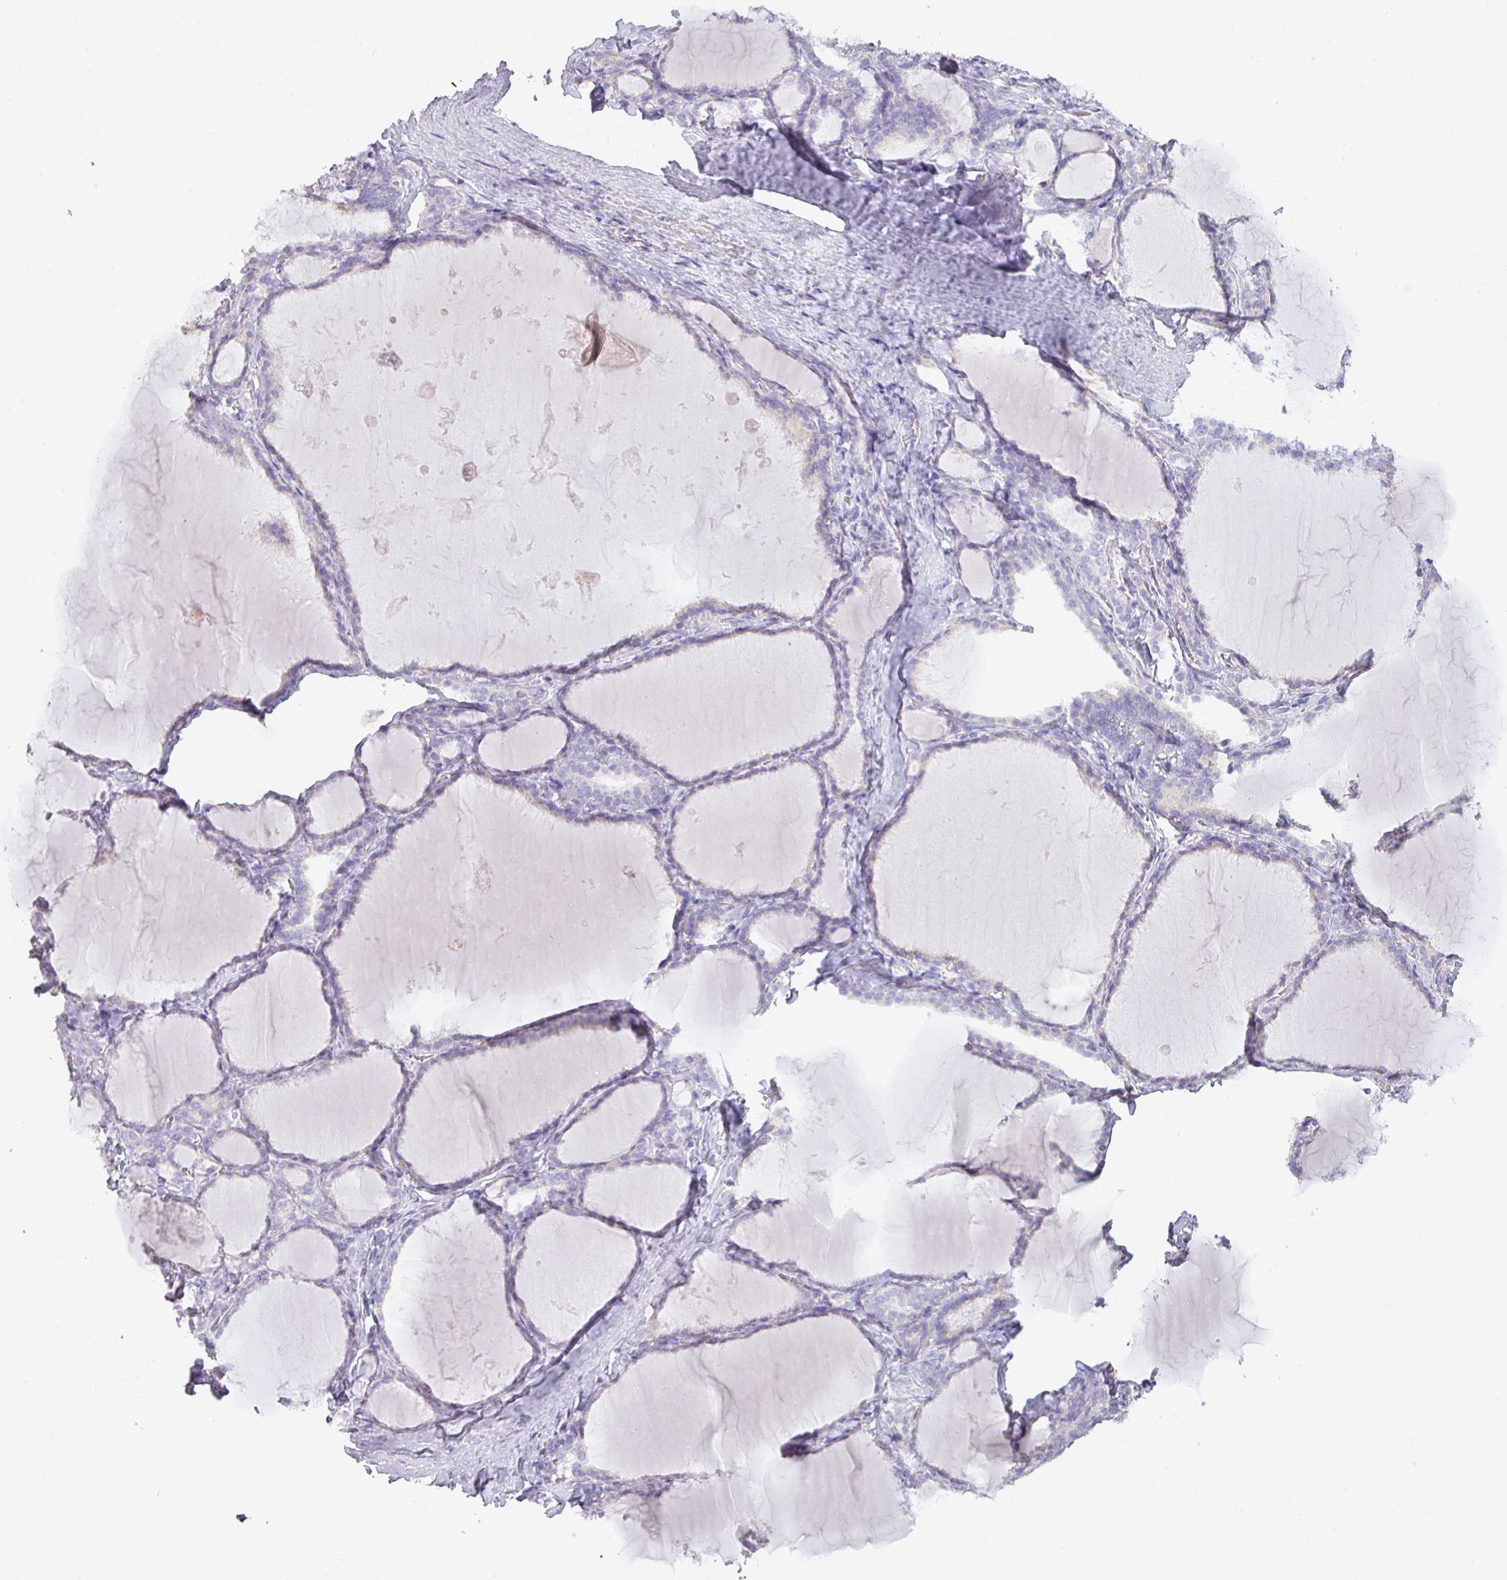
{"staining": {"intensity": "negative", "quantity": "none", "location": "none"}, "tissue": "thyroid gland", "cell_type": "Glandular cells", "image_type": "normal", "snomed": [{"axis": "morphology", "description": "Normal tissue, NOS"}, {"axis": "topography", "description": "Thyroid gland"}], "caption": "High power microscopy histopathology image of an IHC histopathology image of benign thyroid gland, revealing no significant expression in glandular cells.", "gene": "PGA3", "patient": {"sex": "female", "age": 31}}